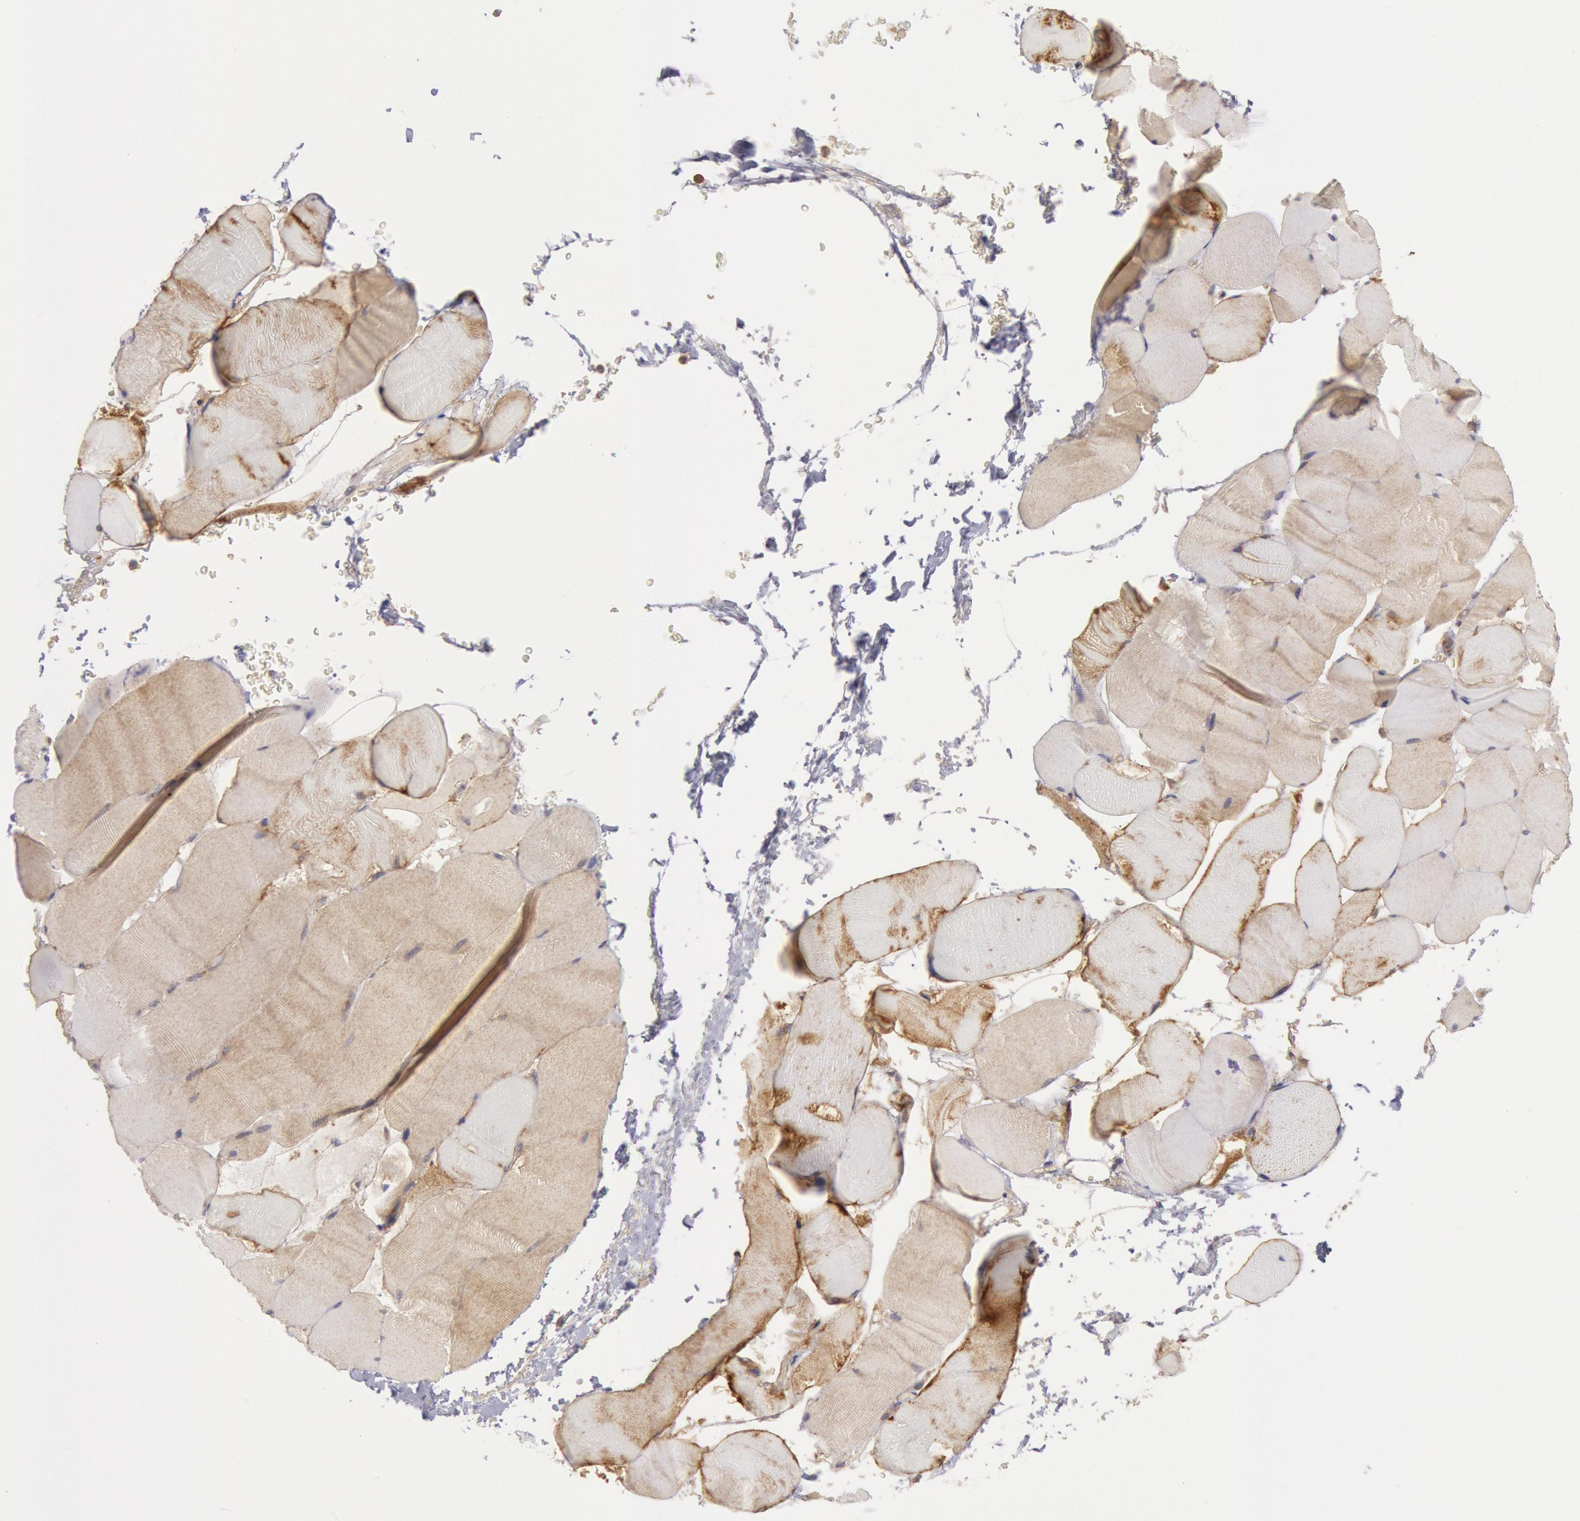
{"staining": {"intensity": "weak", "quantity": ">75%", "location": "cytoplasmic/membranous"}, "tissue": "skeletal muscle", "cell_type": "Myocytes", "image_type": "normal", "snomed": [{"axis": "morphology", "description": "Normal tissue, NOS"}, {"axis": "topography", "description": "Skeletal muscle"}], "caption": "Benign skeletal muscle reveals weak cytoplasmic/membranous expression in approximately >75% of myocytes (IHC, brightfield microscopy, high magnification)..", "gene": "STX4", "patient": {"sex": "male", "age": 62}}